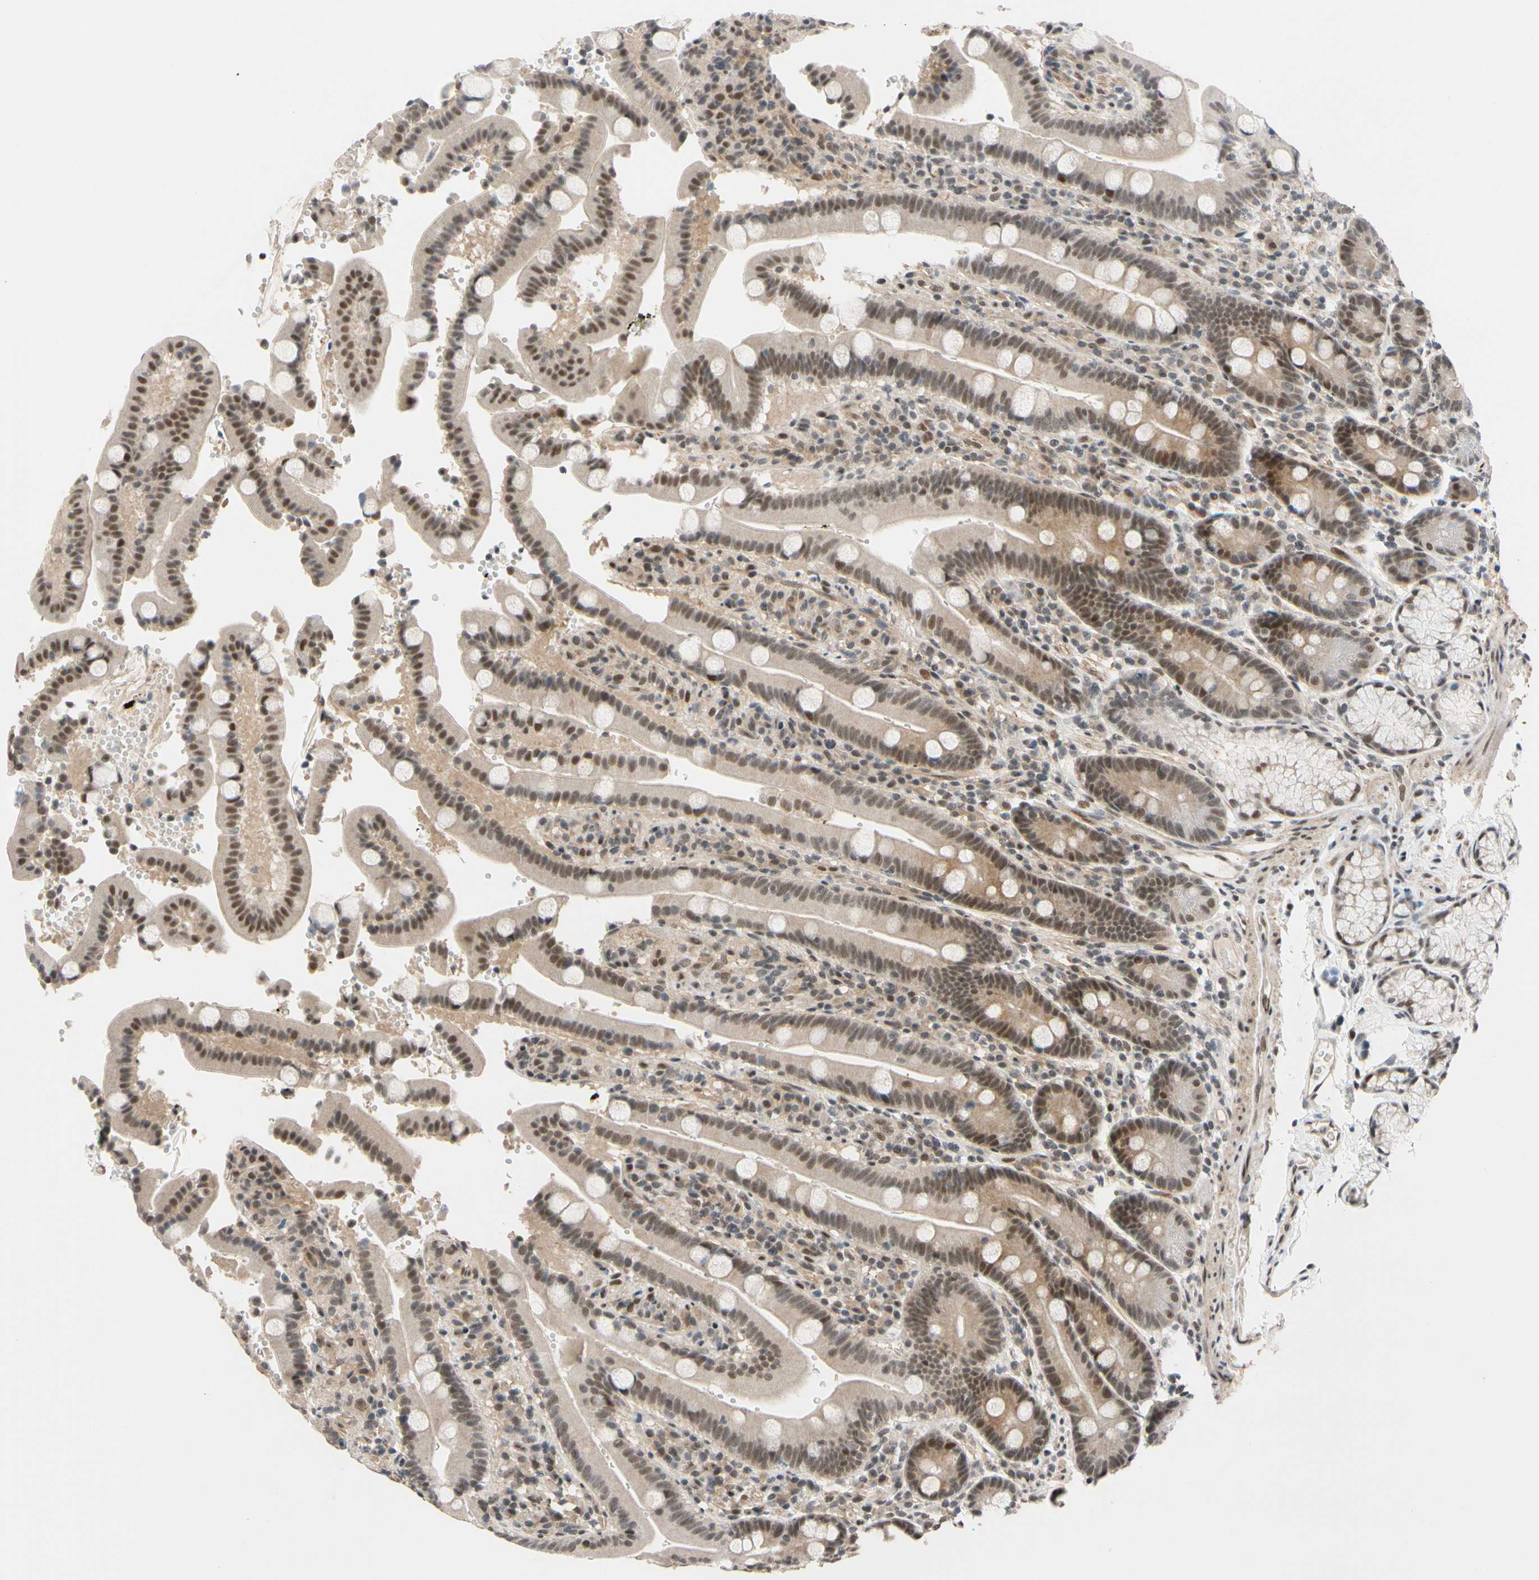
{"staining": {"intensity": "moderate", "quantity": ">75%", "location": "cytoplasmic/membranous,nuclear"}, "tissue": "duodenum", "cell_type": "Glandular cells", "image_type": "normal", "snomed": [{"axis": "morphology", "description": "Normal tissue, NOS"}, {"axis": "topography", "description": "Small intestine, NOS"}], "caption": "IHC histopathology image of normal human duodenum stained for a protein (brown), which displays medium levels of moderate cytoplasmic/membranous,nuclear positivity in approximately >75% of glandular cells.", "gene": "TAF4", "patient": {"sex": "female", "age": 71}}